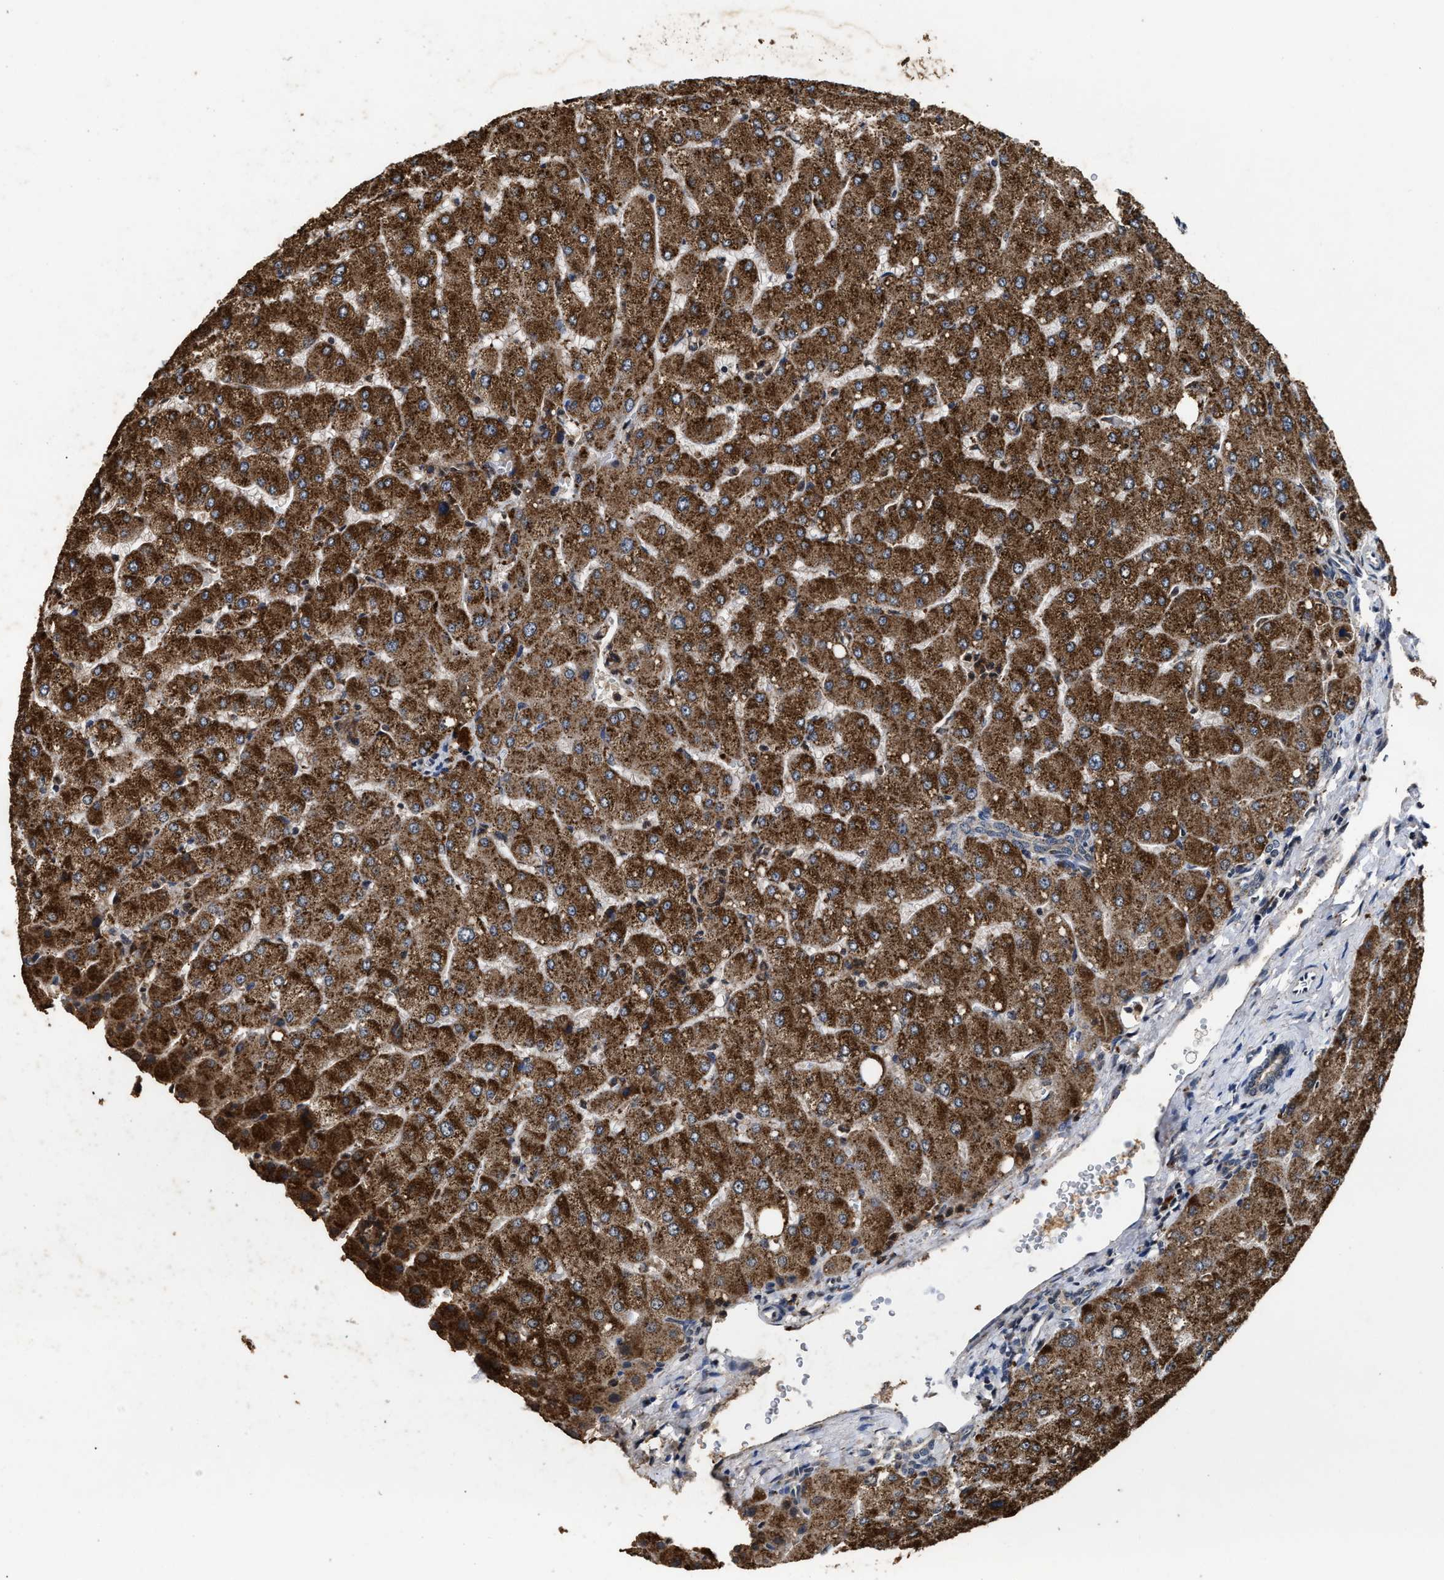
{"staining": {"intensity": "negative", "quantity": "none", "location": "none"}, "tissue": "liver", "cell_type": "Cholangiocytes", "image_type": "normal", "snomed": [{"axis": "morphology", "description": "Normal tissue, NOS"}, {"axis": "topography", "description": "Liver"}], "caption": "A high-resolution photomicrograph shows IHC staining of unremarkable liver, which shows no significant expression in cholangiocytes. (Brightfield microscopy of DAB (3,3'-diaminobenzidine) immunohistochemistry at high magnification).", "gene": "ACOX1", "patient": {"sex": "male", "age": 55}}